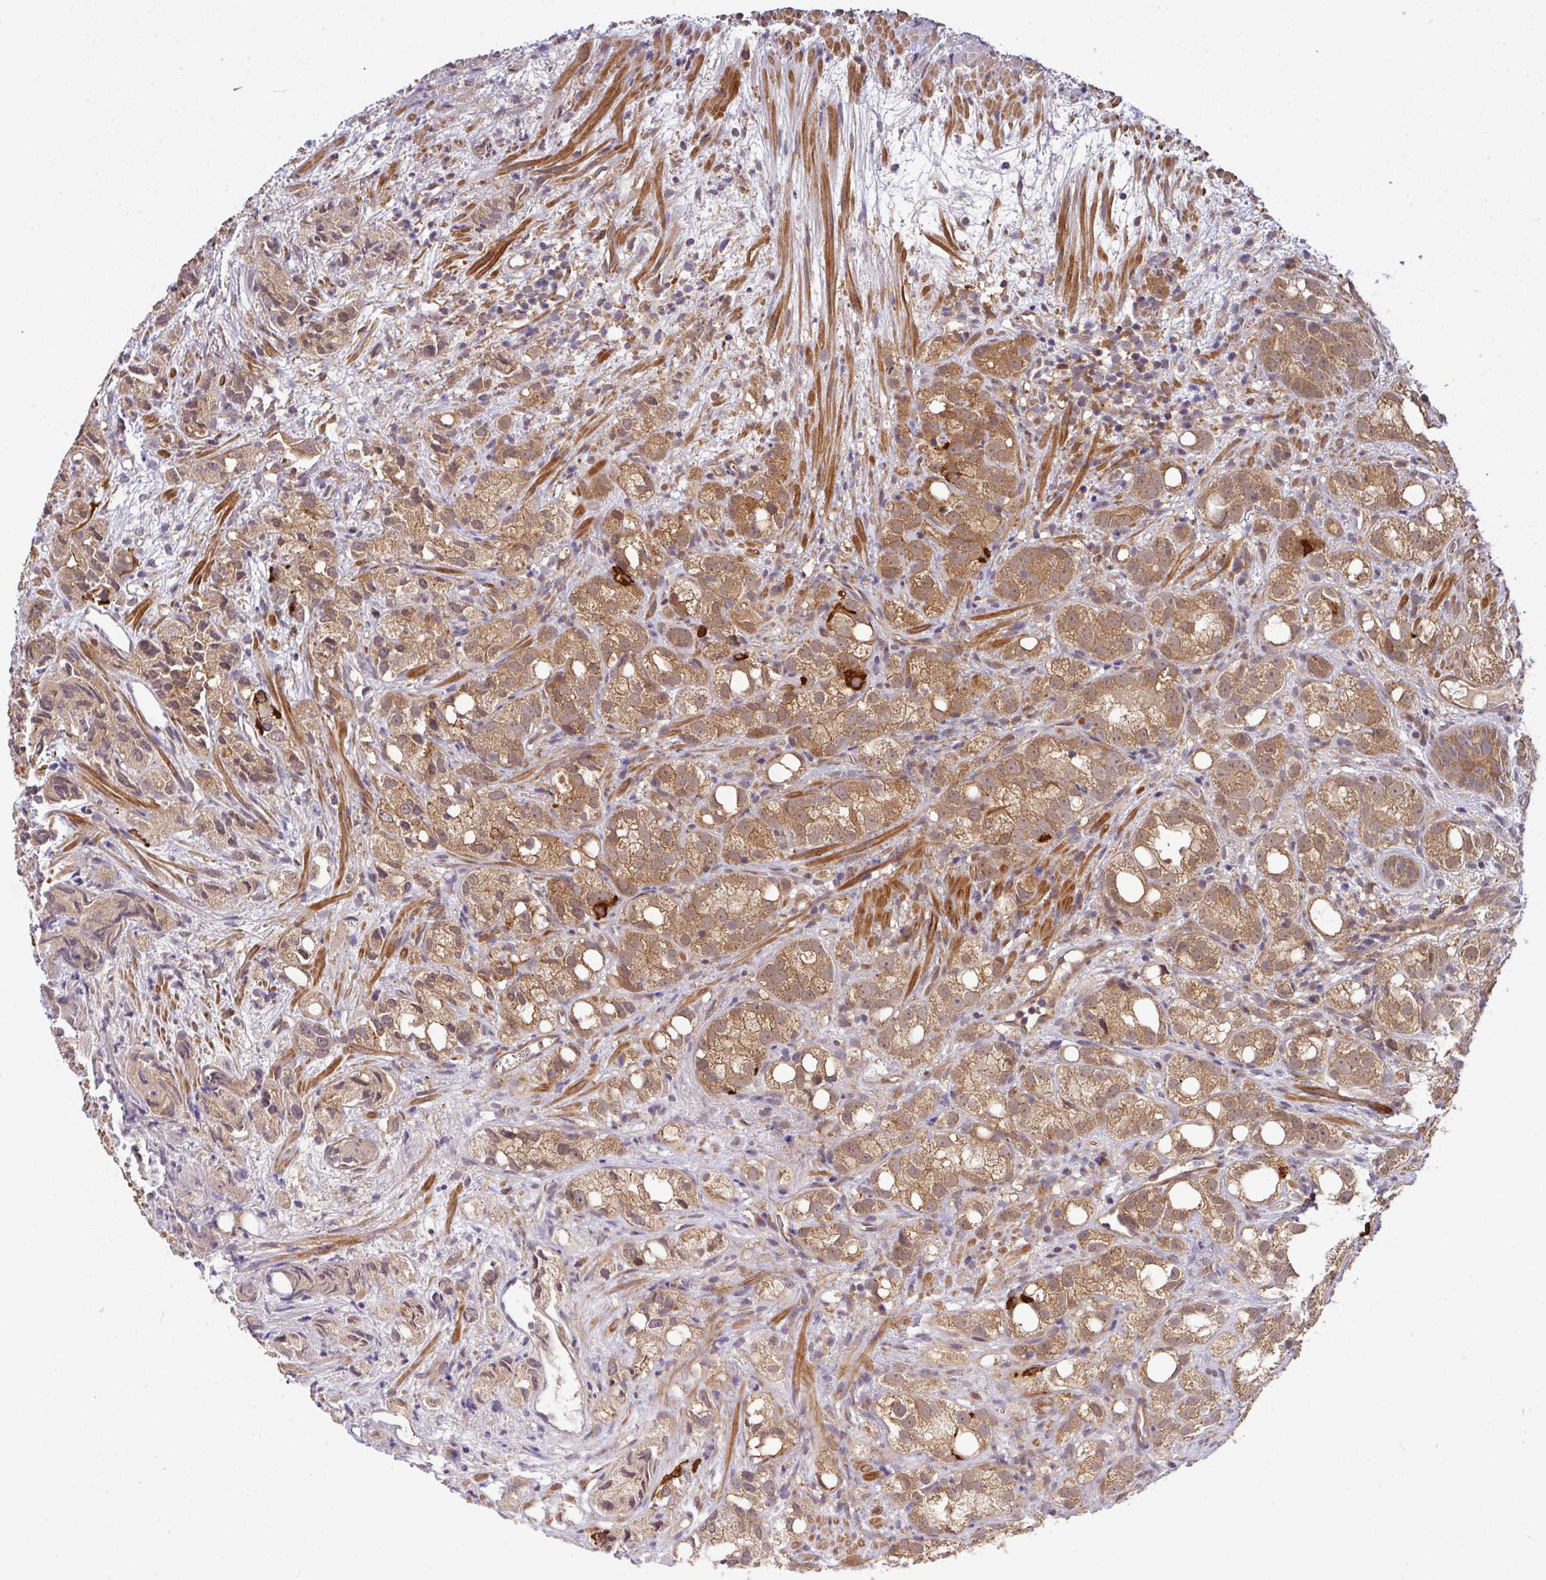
{"staining": {"intensity": "moderate", "quantity": ">75%", "location": "cytoplasmic/membranous,nuclear"}, "tissue": "prostate cancer", "cell_type": "Tumor cells", "image_type": "cancer", "snomed": [{"axis": "morphology", "description": "Adenocarcinoma, High grade"}, {"axis": "topography", "description": "Prostate"}], "caption": "Tumor cells reveal medium levels of moderate cytoplasmic/membranous and nuclear positivity in about >75% of cells in prostate cancer (adenocarcinoma (high-grade)).", "gene": "ARPIN", "patient": {"sex": "male", "age": 82}}